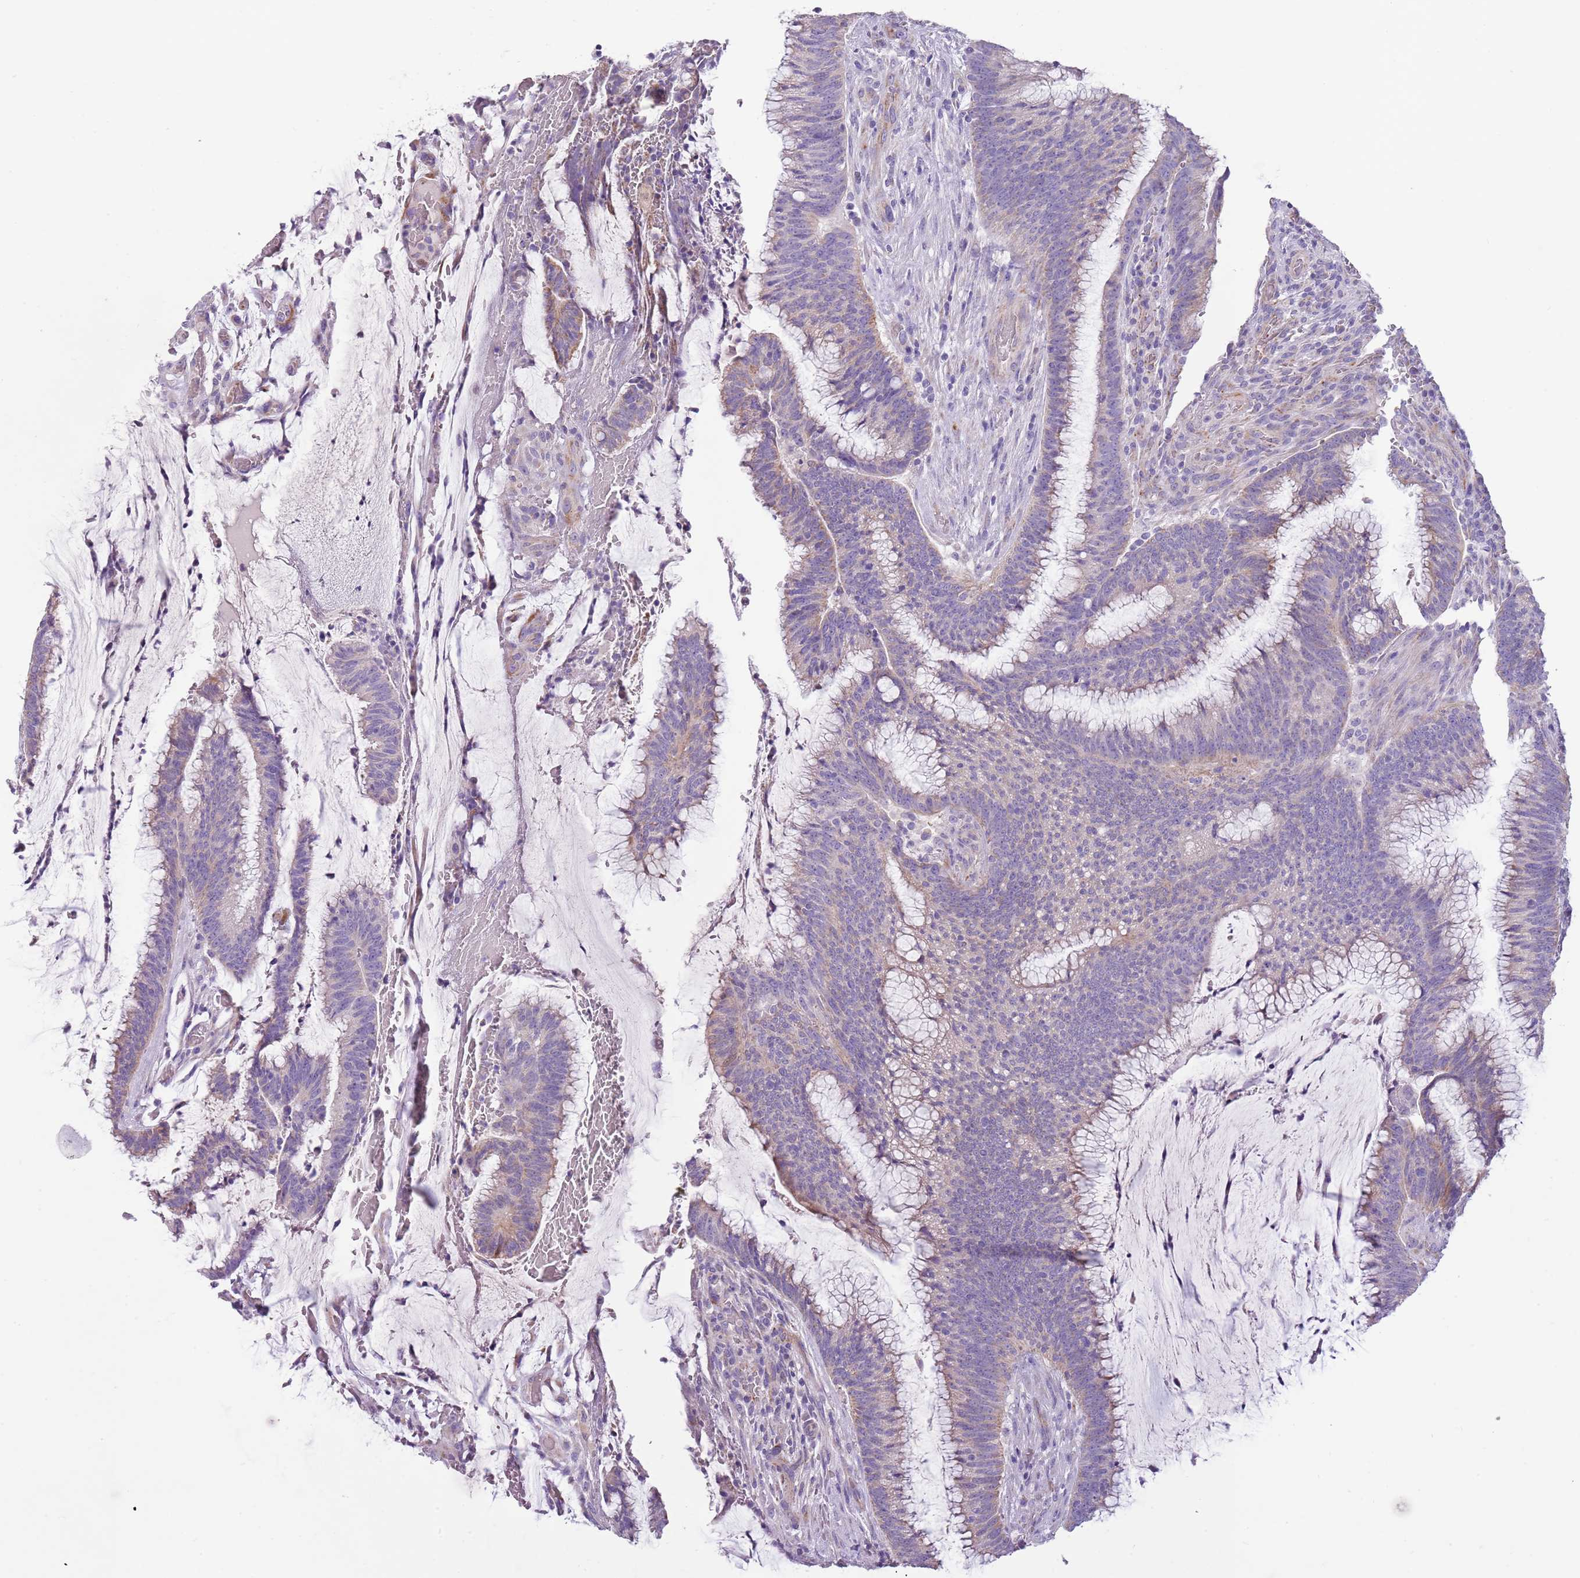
{"staining": {"intensity": "negative", "quantity": "none", "location": "none"}, "tissue": "colorectal cancer", "cell_type": "Tumor cells", "image_type": "cancer", "snomed": [{"axis": "morphology", "description": "Adenocarcinoma, NOS"}, {"axis": "topography", "description": "Rectum"}], "caption": "A high-resolution image shows immunohistochemistry (IHC) staining of colorectal cancer (adenocarcinoma), which reveals no significant positivity in tumor cells.", "gene": "RNF222", "patient": {"sex": "female", "age": 77}}